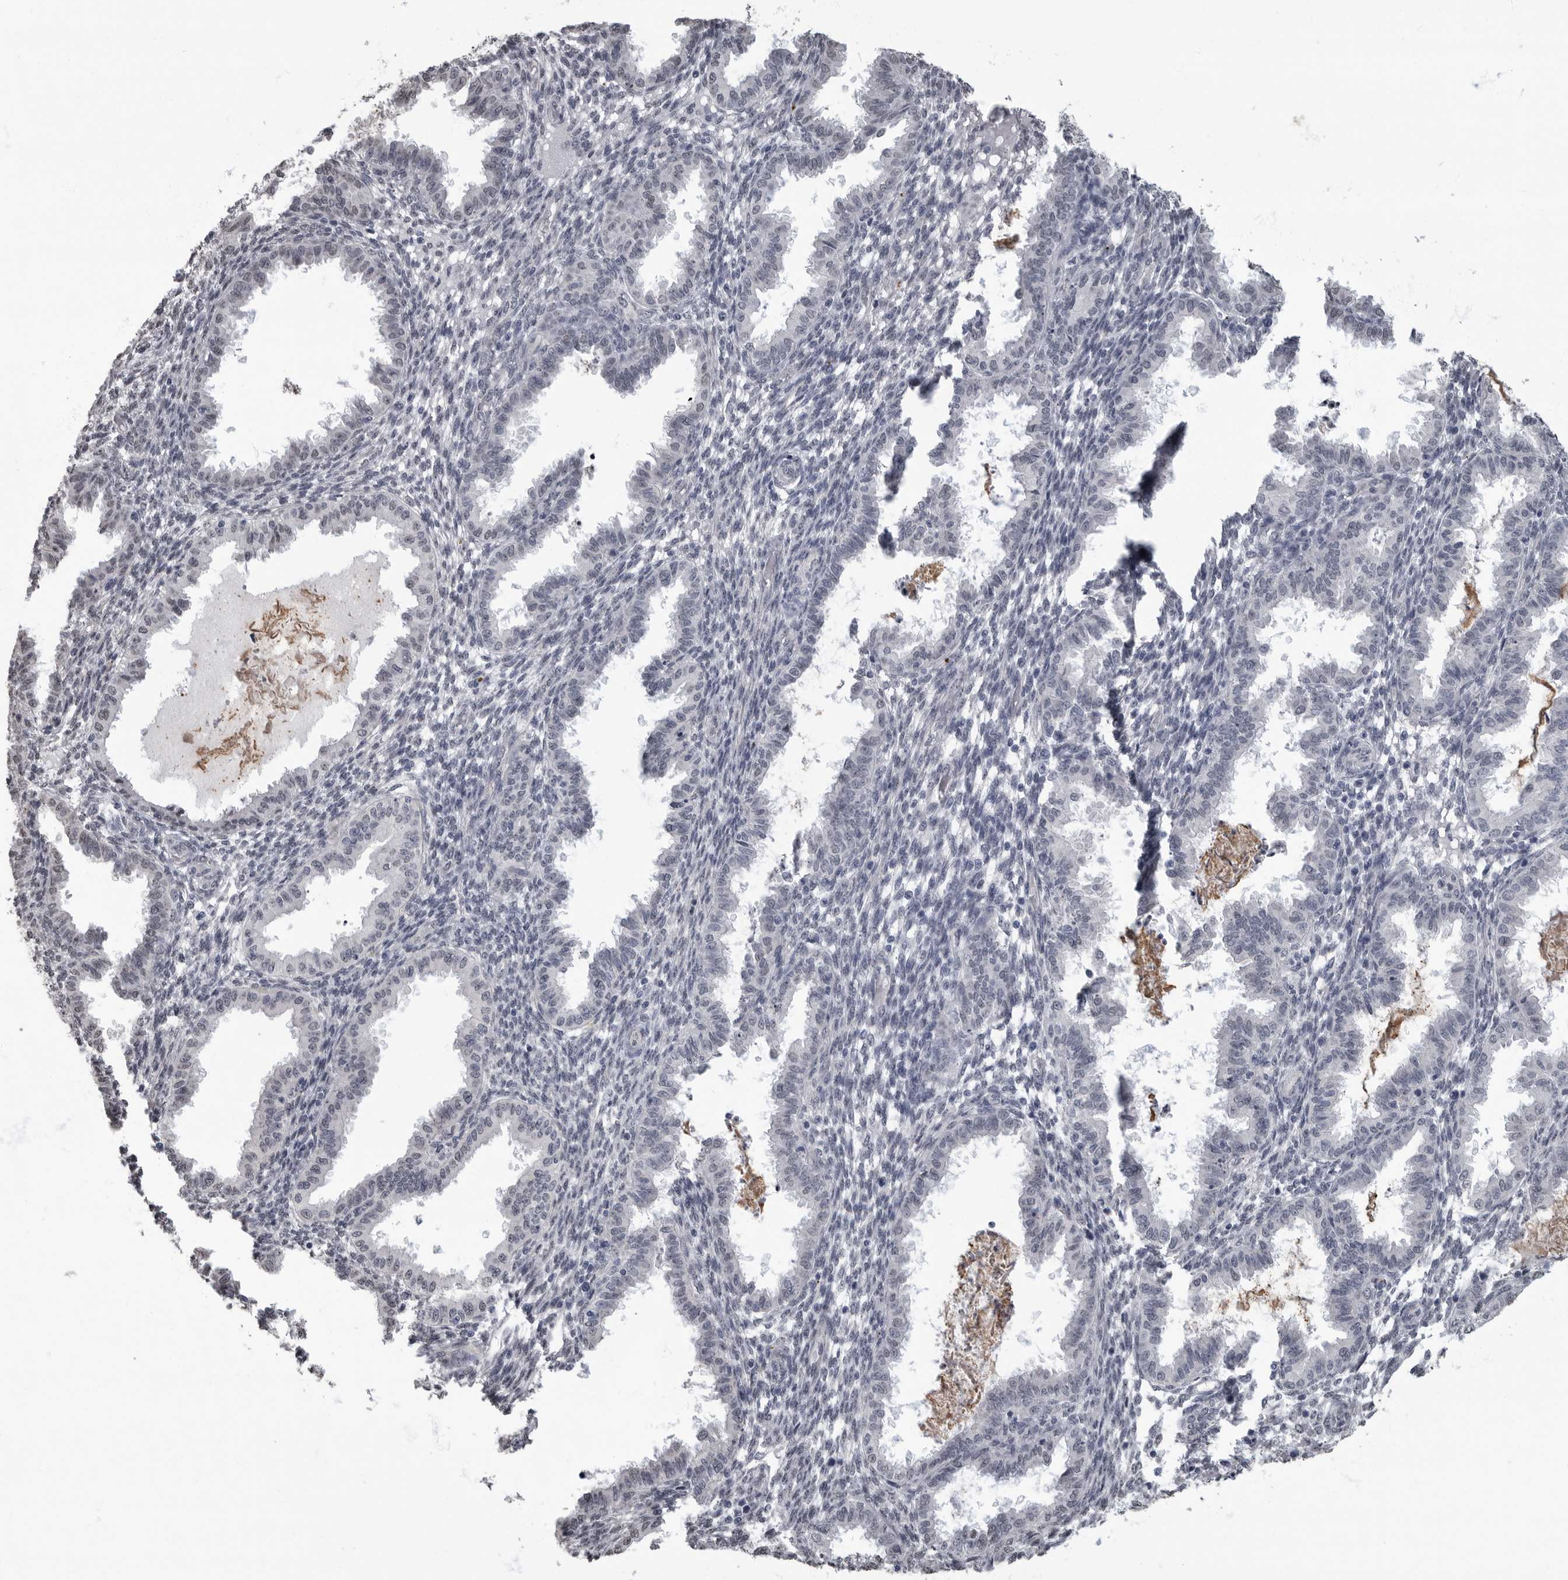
{"staining": {"intensity": "negative", "quantity": "none", "location": "none"}, "tissue": "endometrium", "cell_type": "Cells in endometrial stroma", "image_type": "normal", "snomed": [{"axis": "morphology", "description": "Normal tissue, NOS"}, {"axis": "topography", "description": "Endometrium"}], "caption": "A histopathology image of endometrium stained for a protein displays no brown staining in cells in endometrial stroma. The staining is performed using DAB brown chromogen with nuclei counter-stained in using hematoxylin.", "gene": "ARHGEF10", "patient": {"sex": "female", "age": 33}}